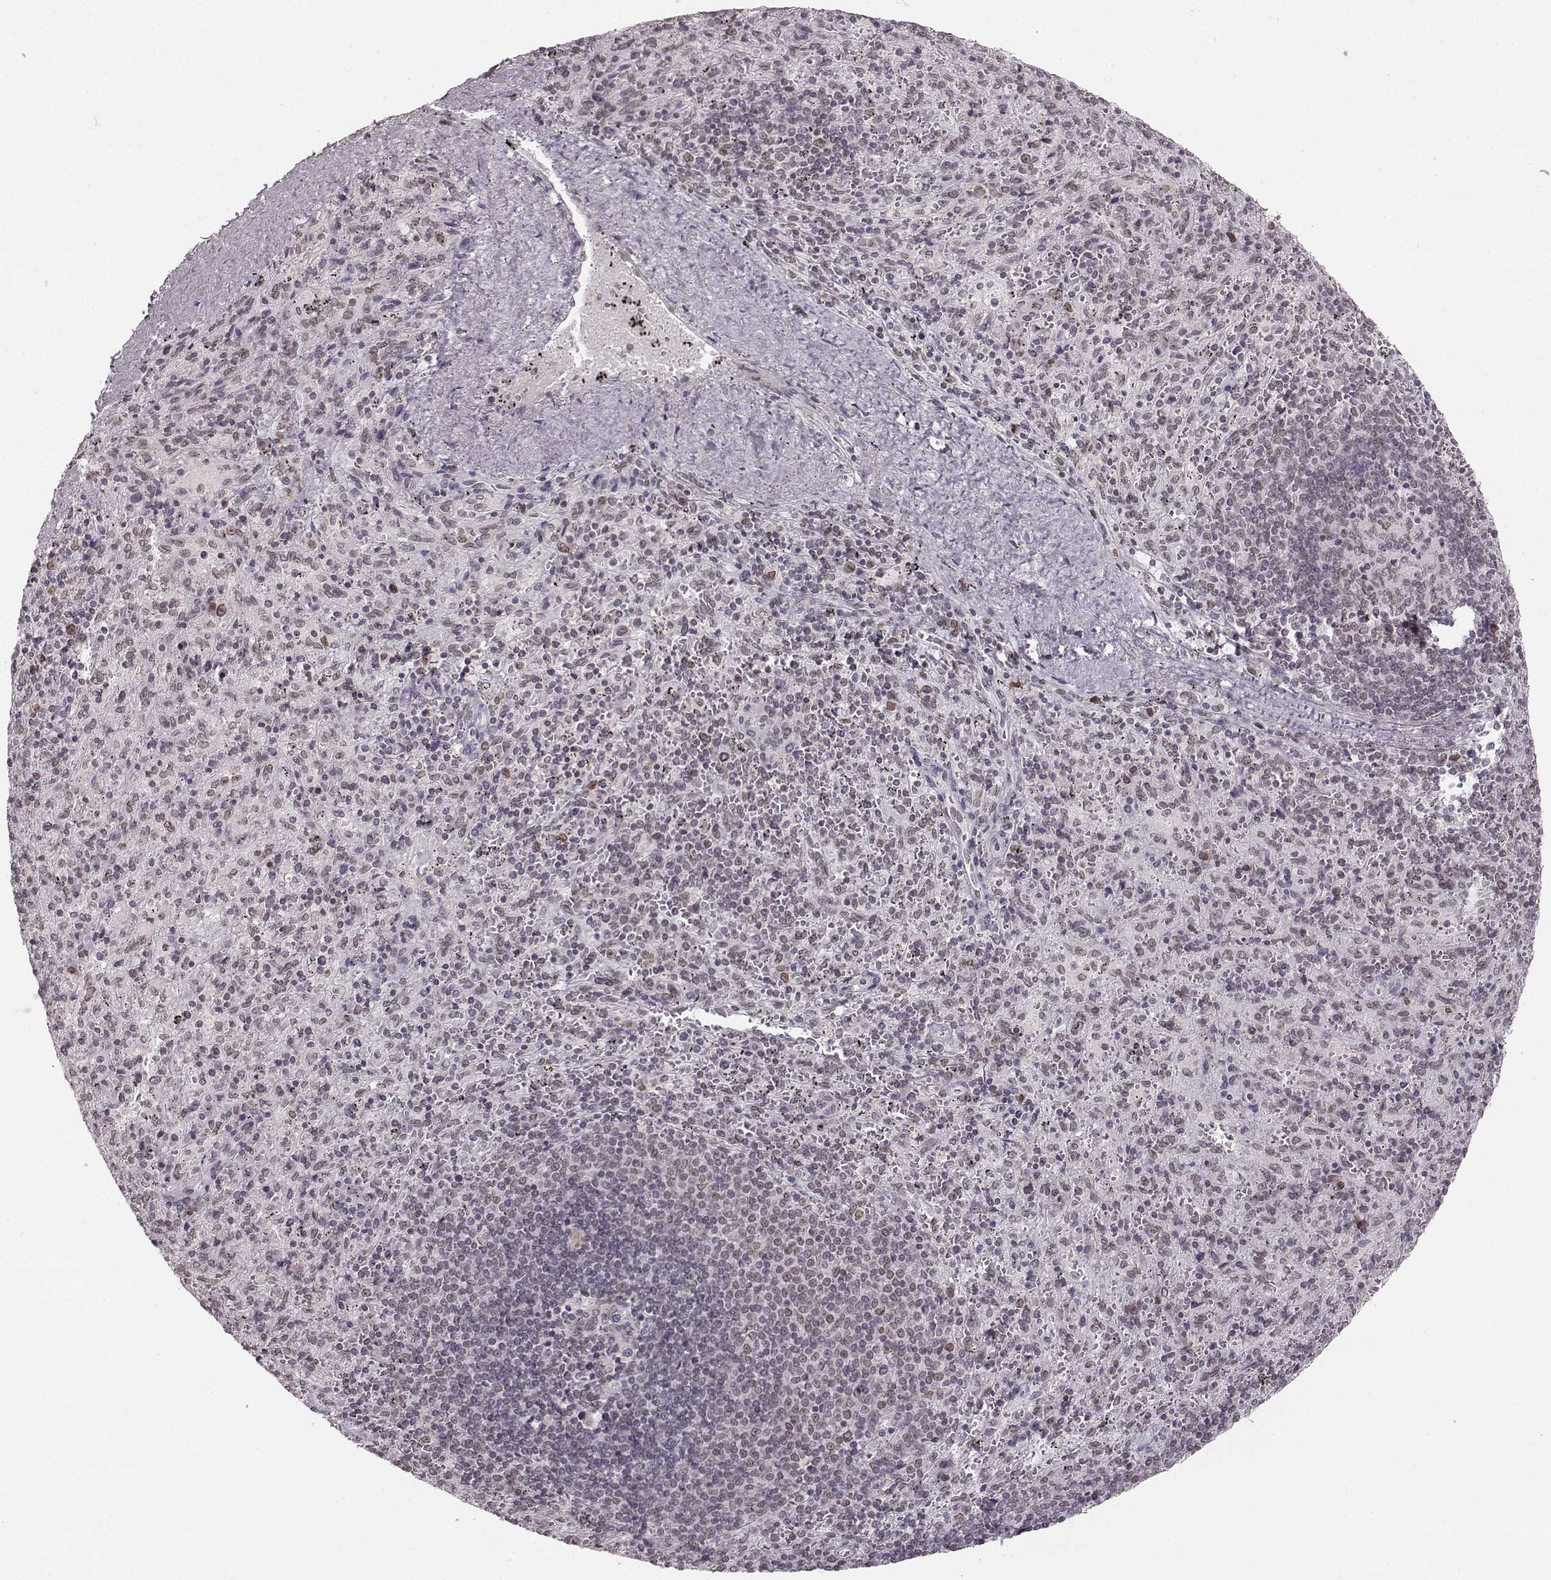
{"staining": {"intensity": "moderate", "quantity": "<25%", "location": "cytoplasmic/membranous,nuclear"}, "tissue": "spleen", "cell_type": "Cells in red pulp", "image_type": "normal", "snomed": [{"axis": "morphology", "description": "Normal tissue, NOS"}, {"axis": "topography", "description": "Spleen"}], "caption": "IHC of unremarkable spleen exhibits low levels of moderate cytoplasmic/membranous,nuclear expression in approximately <25% of cells in red pulp.", "gene": "DCAF12", "patient": {"sex": "male", "age": 57}}